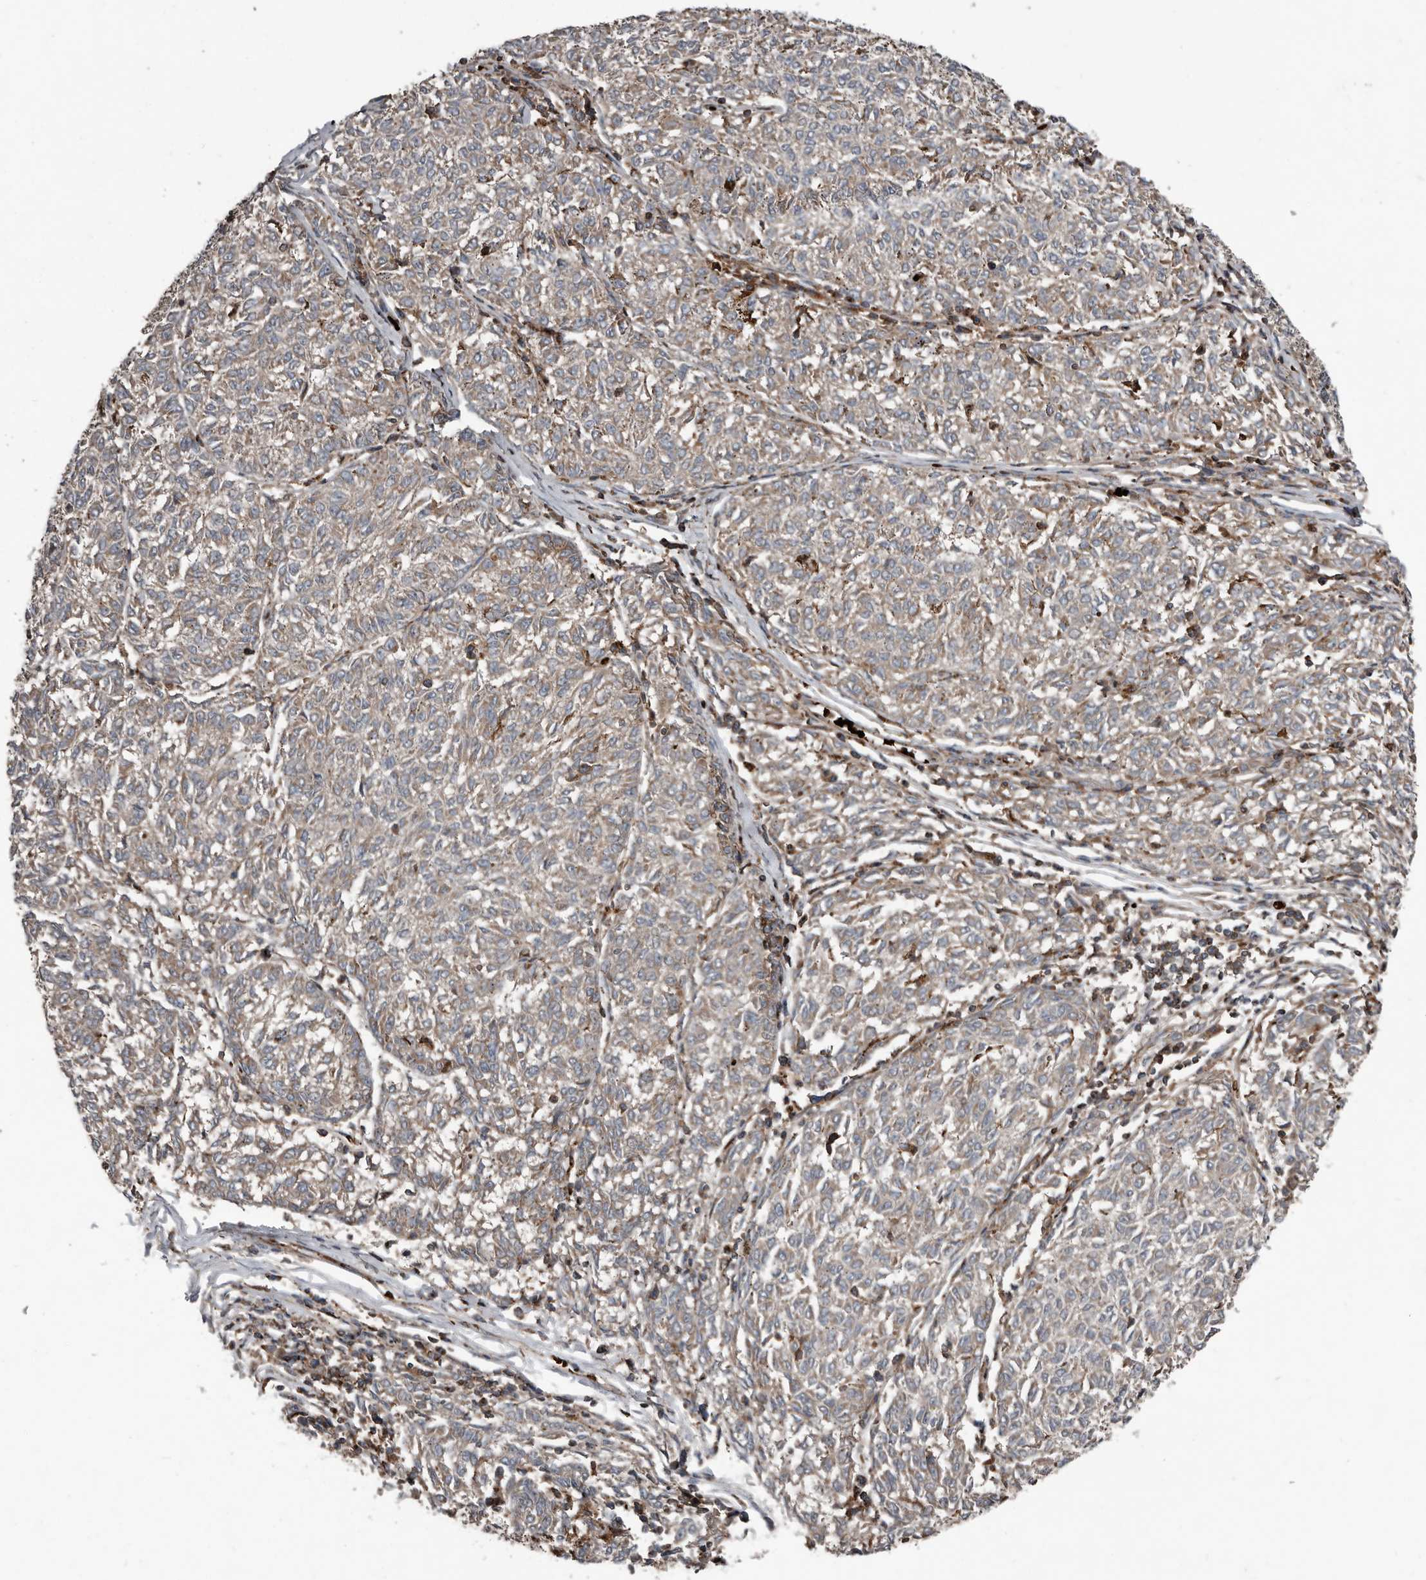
{"staining": {"intensity": "weak", "quantity": ">75%", "location": "cytoplasmic/membranous"}, "tissue": "melanoma", "cell_type": "Tumor cells", "image_type": "cancer", "snomed": [{"axis": "morphology", "description": "Malignant melanoma, NOS"}, {"axis": "topography", "description": "Skin"}], "caption": "Weak cytoplasmic/membranous protein staining is seen in approximately >75% of tumor cells in malignant melanoma.", "gene": "FBXO31", "patient": {"sex": "female", "age": 72}}